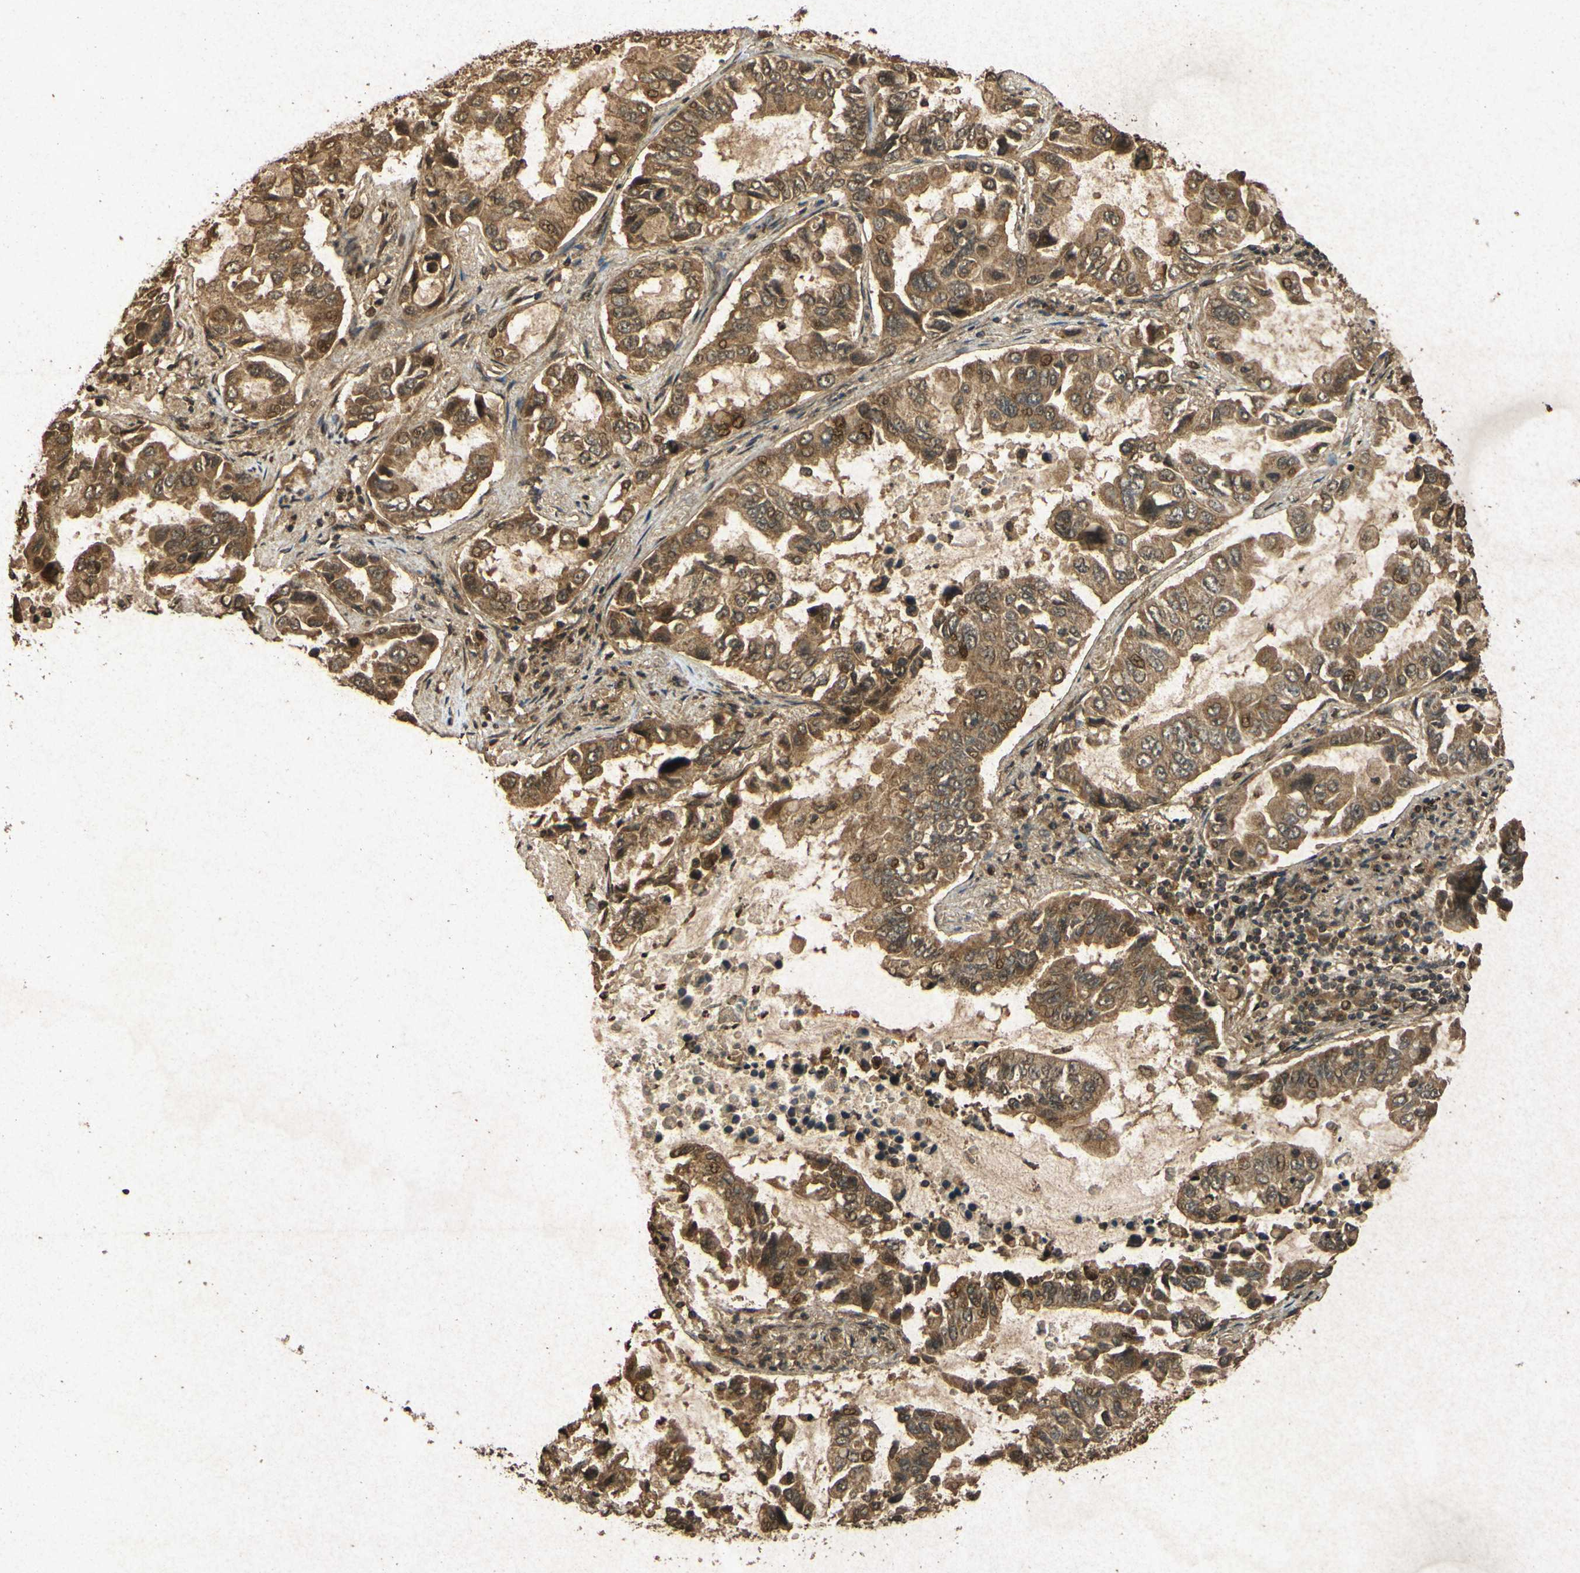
{"staining": {"intensity": "moderate", "quantity": ">75%", "location": "cytoplasmic/membranous"}, "tissue": "lung cancer", "cell_type": "Tumor cells", "image_type": "cancer", "snomed": [{"axis": "morphology", "description": "Adenocarcinoma, NOS"}, {"axis": "topography", "description": "Lung"}], "caption": "High-power microscopy captured an IHC micrograph of adenocarcinoma (lung), revealing moderate cytoplasmic/membranous staining in about >75% of tumor cells.", "gene": "ATP6V1H", "patient": {"sex": "male", "age": 64}}